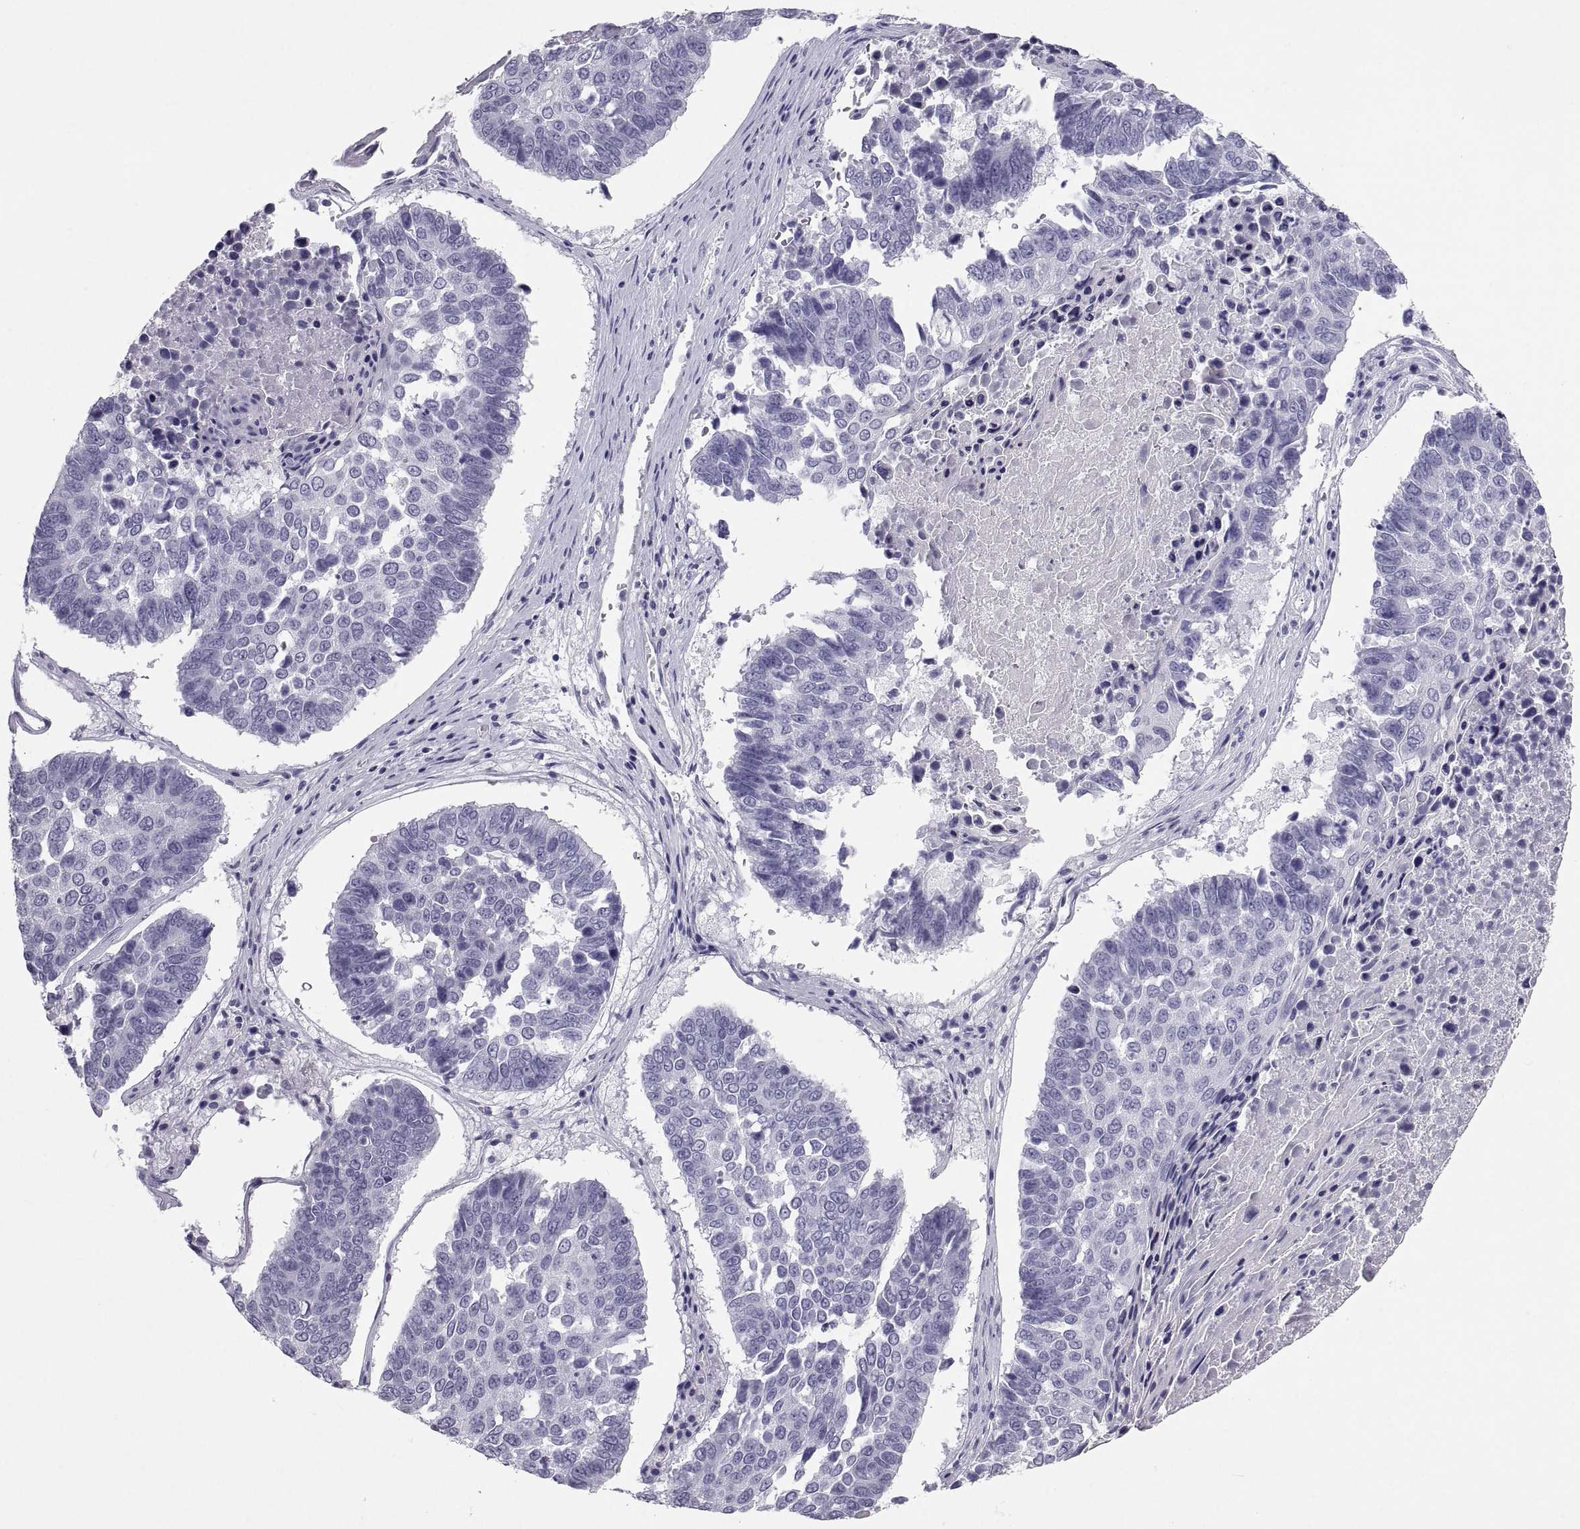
{"staining": {"intensity": "negative", "quantity": "none", "location": "none"}, "tissue": "lung cancer", "cell_type": "Tumor cells", "image_type": "cancer", "snomed": [{"axis": "morphology", "description": "Squamous cell carcinoma, NOS"}, {"axis": "topography", "description": "Lung"}], "caption": "High power microscopy image of an immunohistochemistry (IHC) micrograph of lung squamous cell carcinoma, revealing no significant positivity in tumor cells.", "gene": "PCSK1N", "patient": {"sex": "male", "age": 73}}